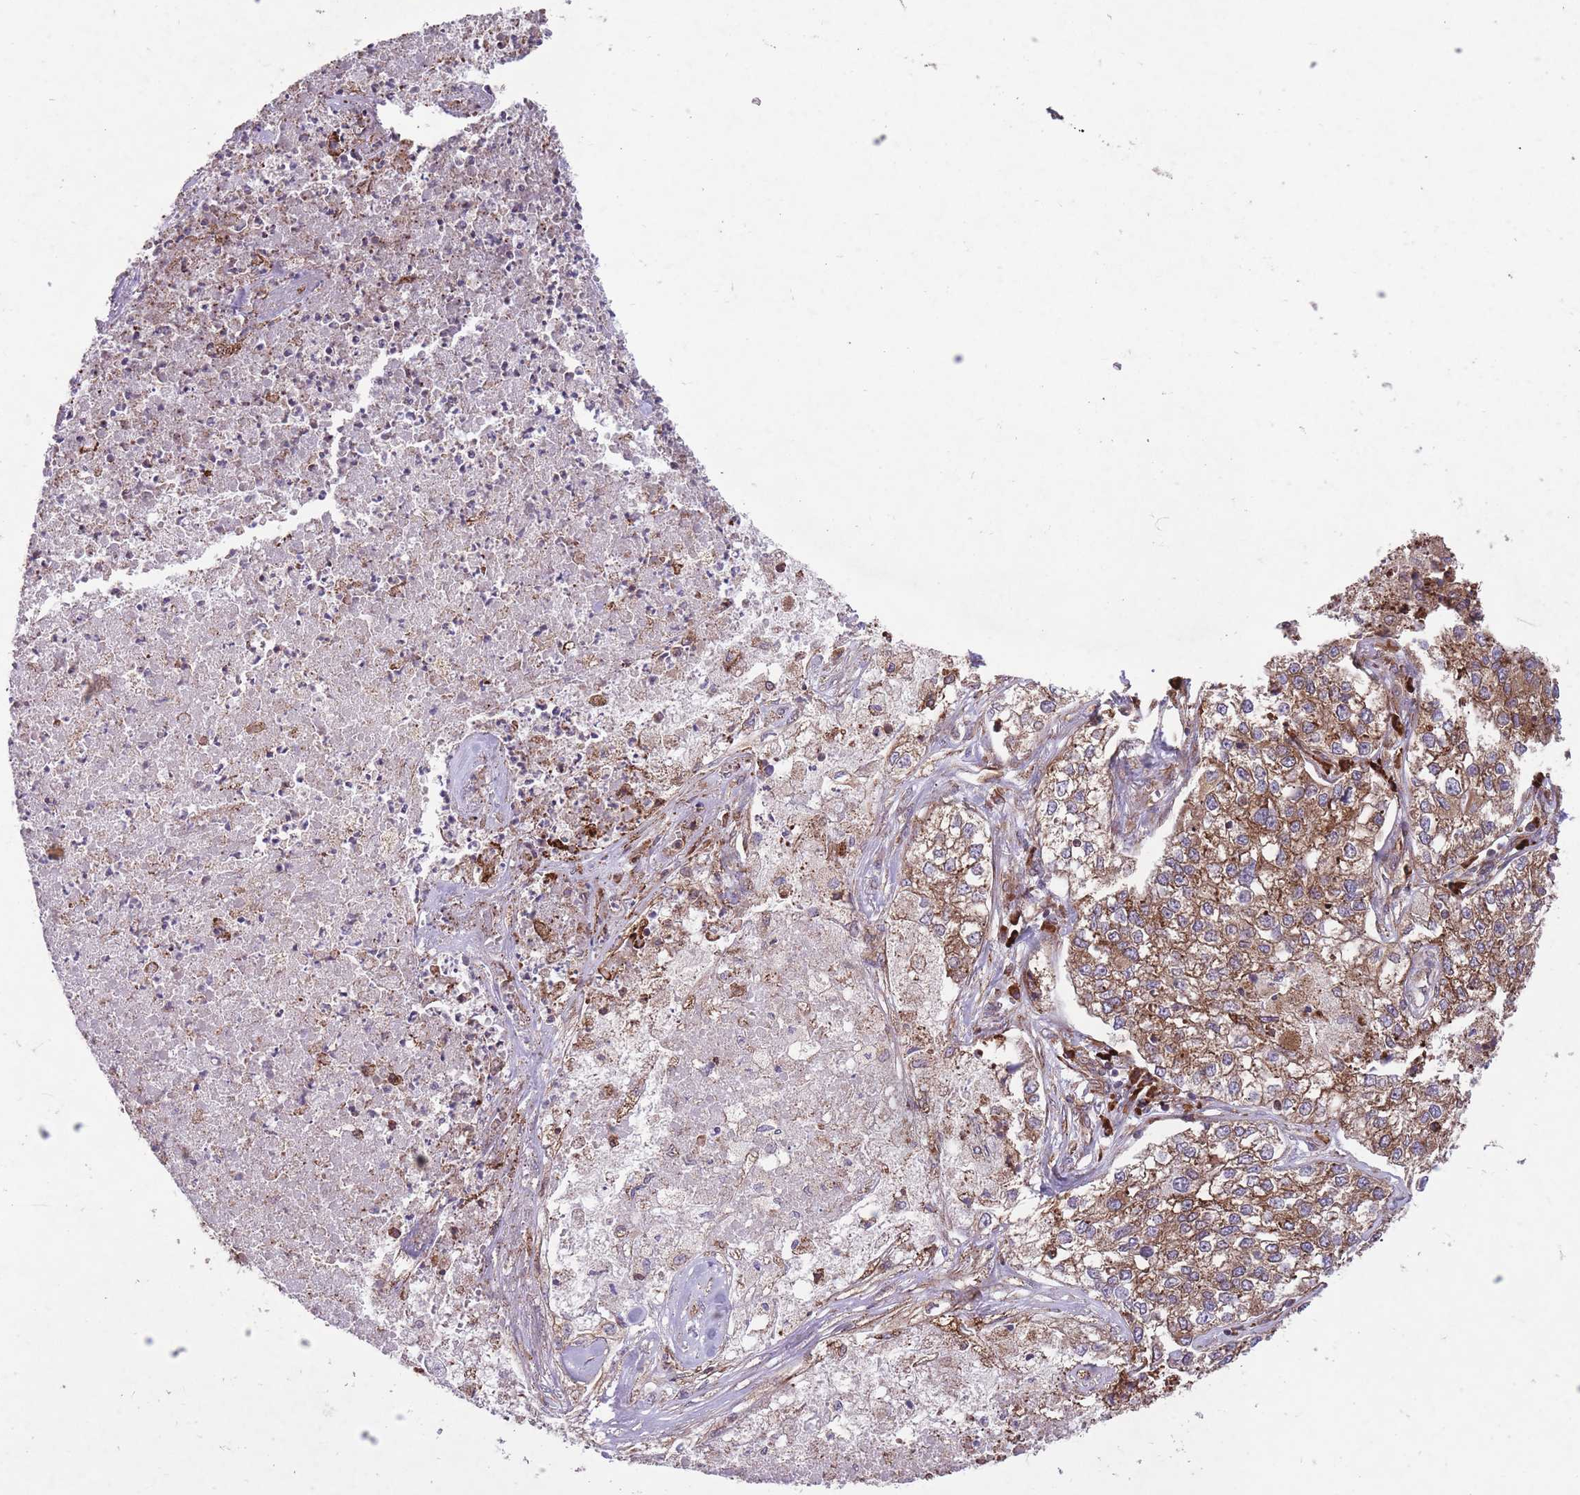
{"staining": {"intensity": "moderate", "quantity": ">75%", "location": "cytoplasmic/membranous"}, "tissue": "lung cancer", "cell_type": "Tumor cells", "image_type": "cancer", "snomed": [{"axis": "morphology", "description": "Adenocarcinoma, NOS"}, {"axis": "topography", "description": "Lung"}], "caption": "A high-resolution micrograph shows immunohistochemistry (IHC) staining of lung adenocarcinoma, which demonstrates moderate cytoplasmic/membranous positivity in about >75% of tumor cells.", "gene": "TTLL3", "patient": {"sex": "male", "age": 49}}